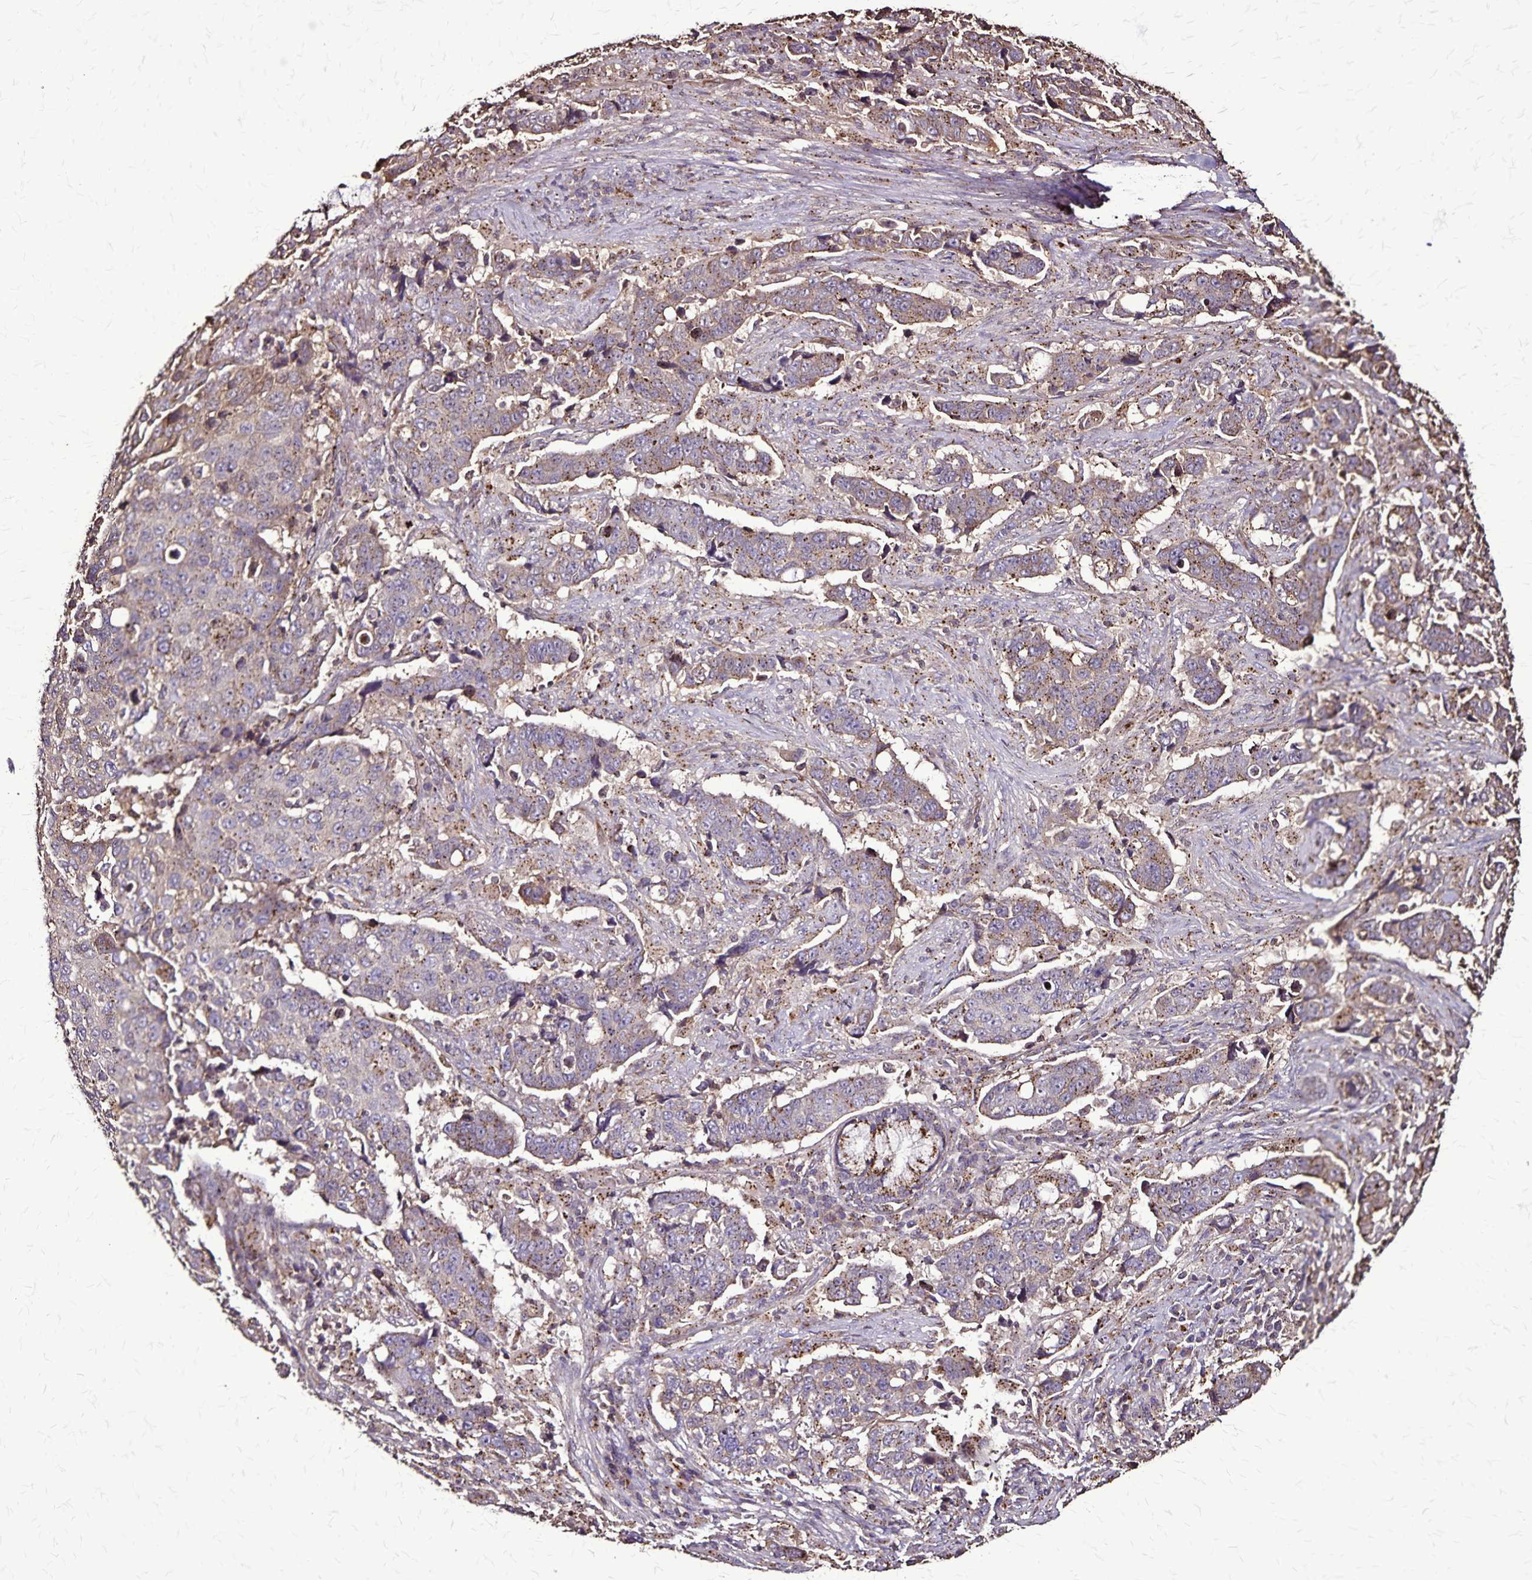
{"staining": {"intensity": "weak", "quantity": "25%-75%", "location": "cytoplasmic/membranous"}, "tissue": "lung cancer", "cell_type": "Tumor cells", "image_type": "cancer", "snomed": [{"axis": "morphology", "description": "Squamous cell carcinoma, NOS"}, {"axis": "topography", "description": "Lymph node"}, {"axis": "topography", "description": "Lung"}], "caption": "A micrograph of squamous cell carcinoma (lung) stained for a protein displays weak cytoplasmic/membranous brown staining in tumor cells. The protein of interest is stained brown, and the nuclei are stained in blue (DAB IHC with brightfield microscopy, high magnification).", "gene": "CHMP1B", "patient": {"sex": "male", "age": 61}}